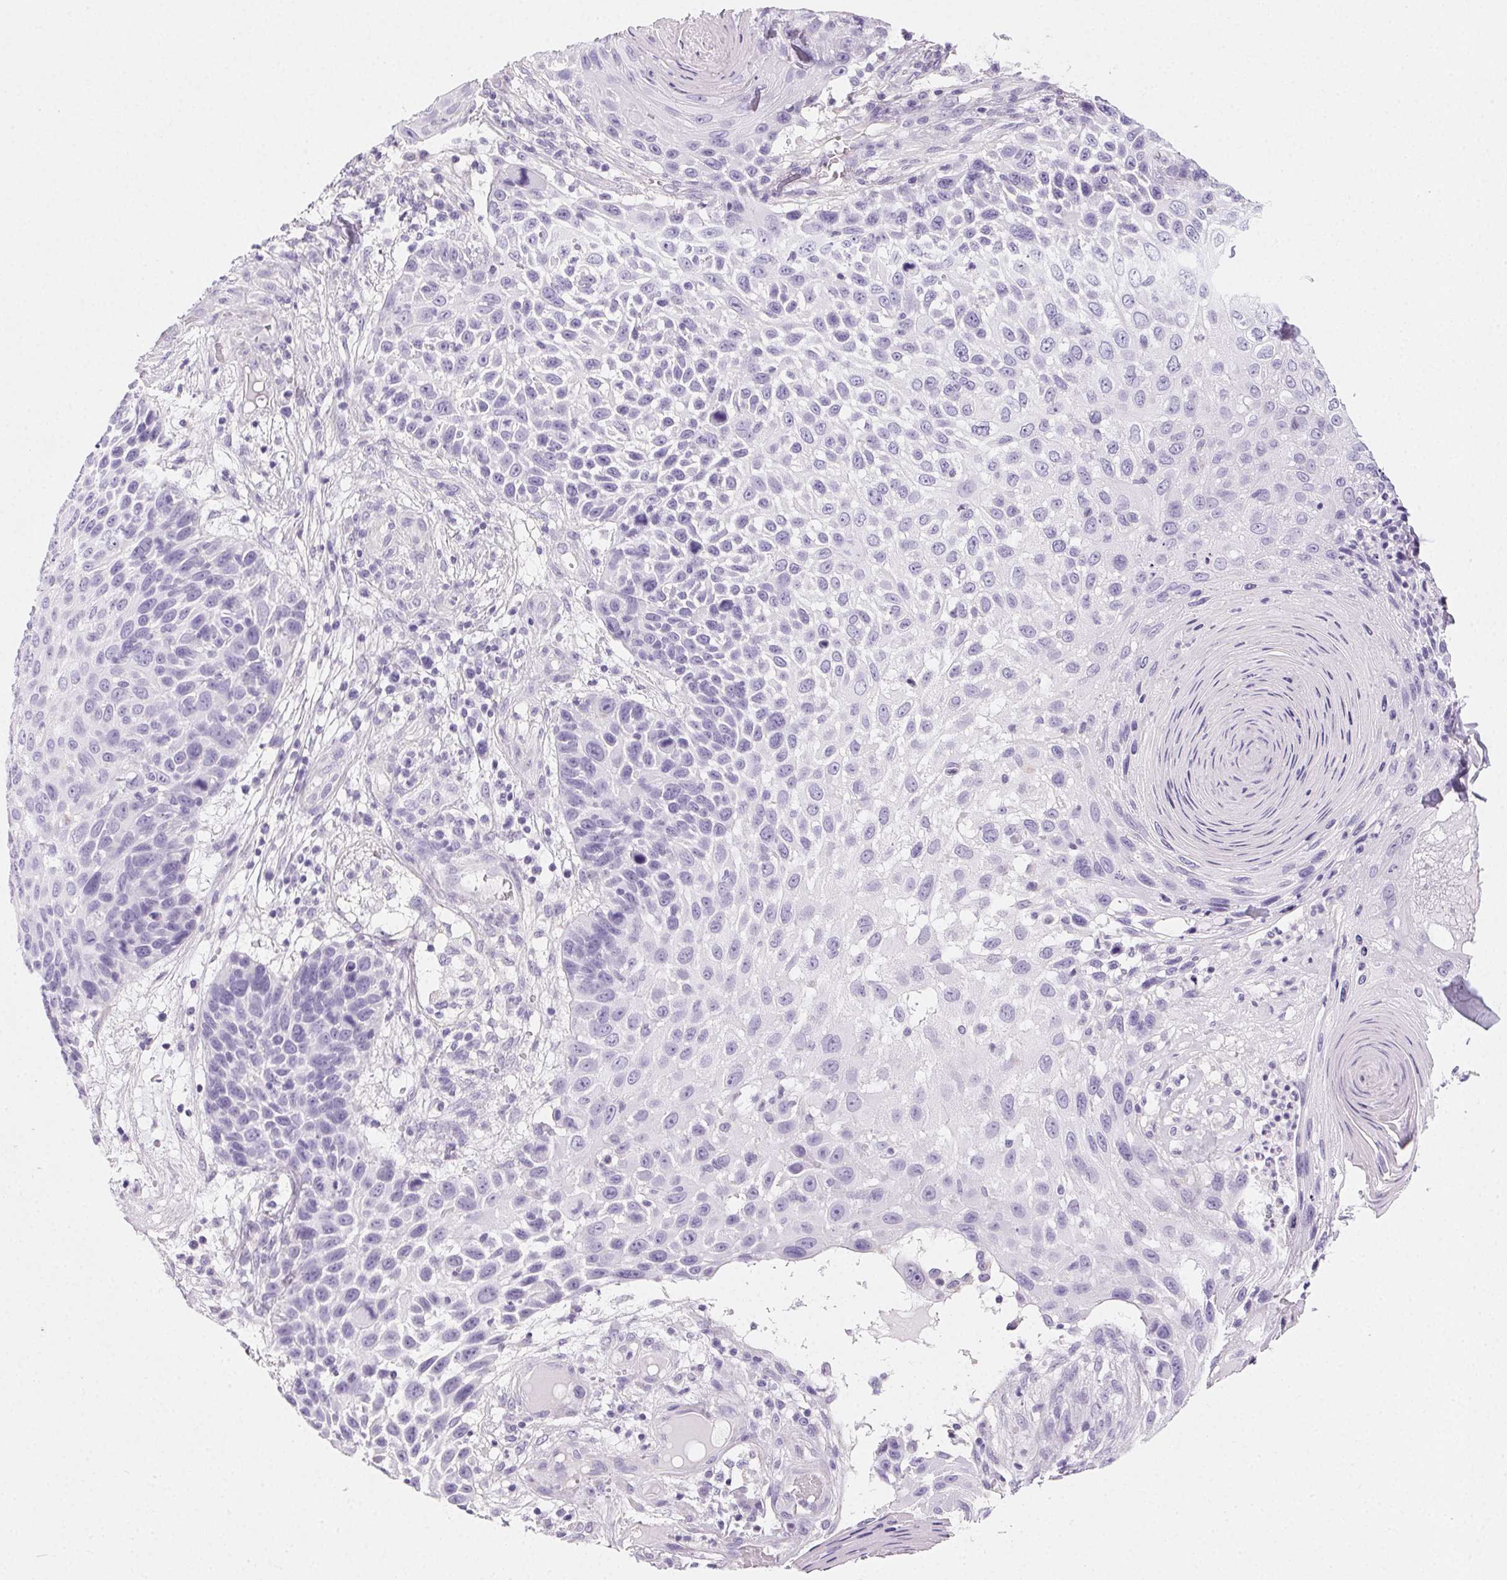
{"staining": {"intensity": "negative", "quantity": "none", "location": "none"}, "tissue": "skin cancer", "cell_type": "Tumor cells", "image_type": "cancer", "snomed": [{"axis": "morphology", "description": "Squamous cell carcinoma, NOS"}, {"axis": "topography", "description": "Skin"}], "caption": "Immunohistochemistry (IHC) image of squamous cell carcinoma (skin) stained for a protein (brown), which shows no positivity in tumor cells.", "gene": "PRSS3", "patient": {"sex": "male", "age": 92}}